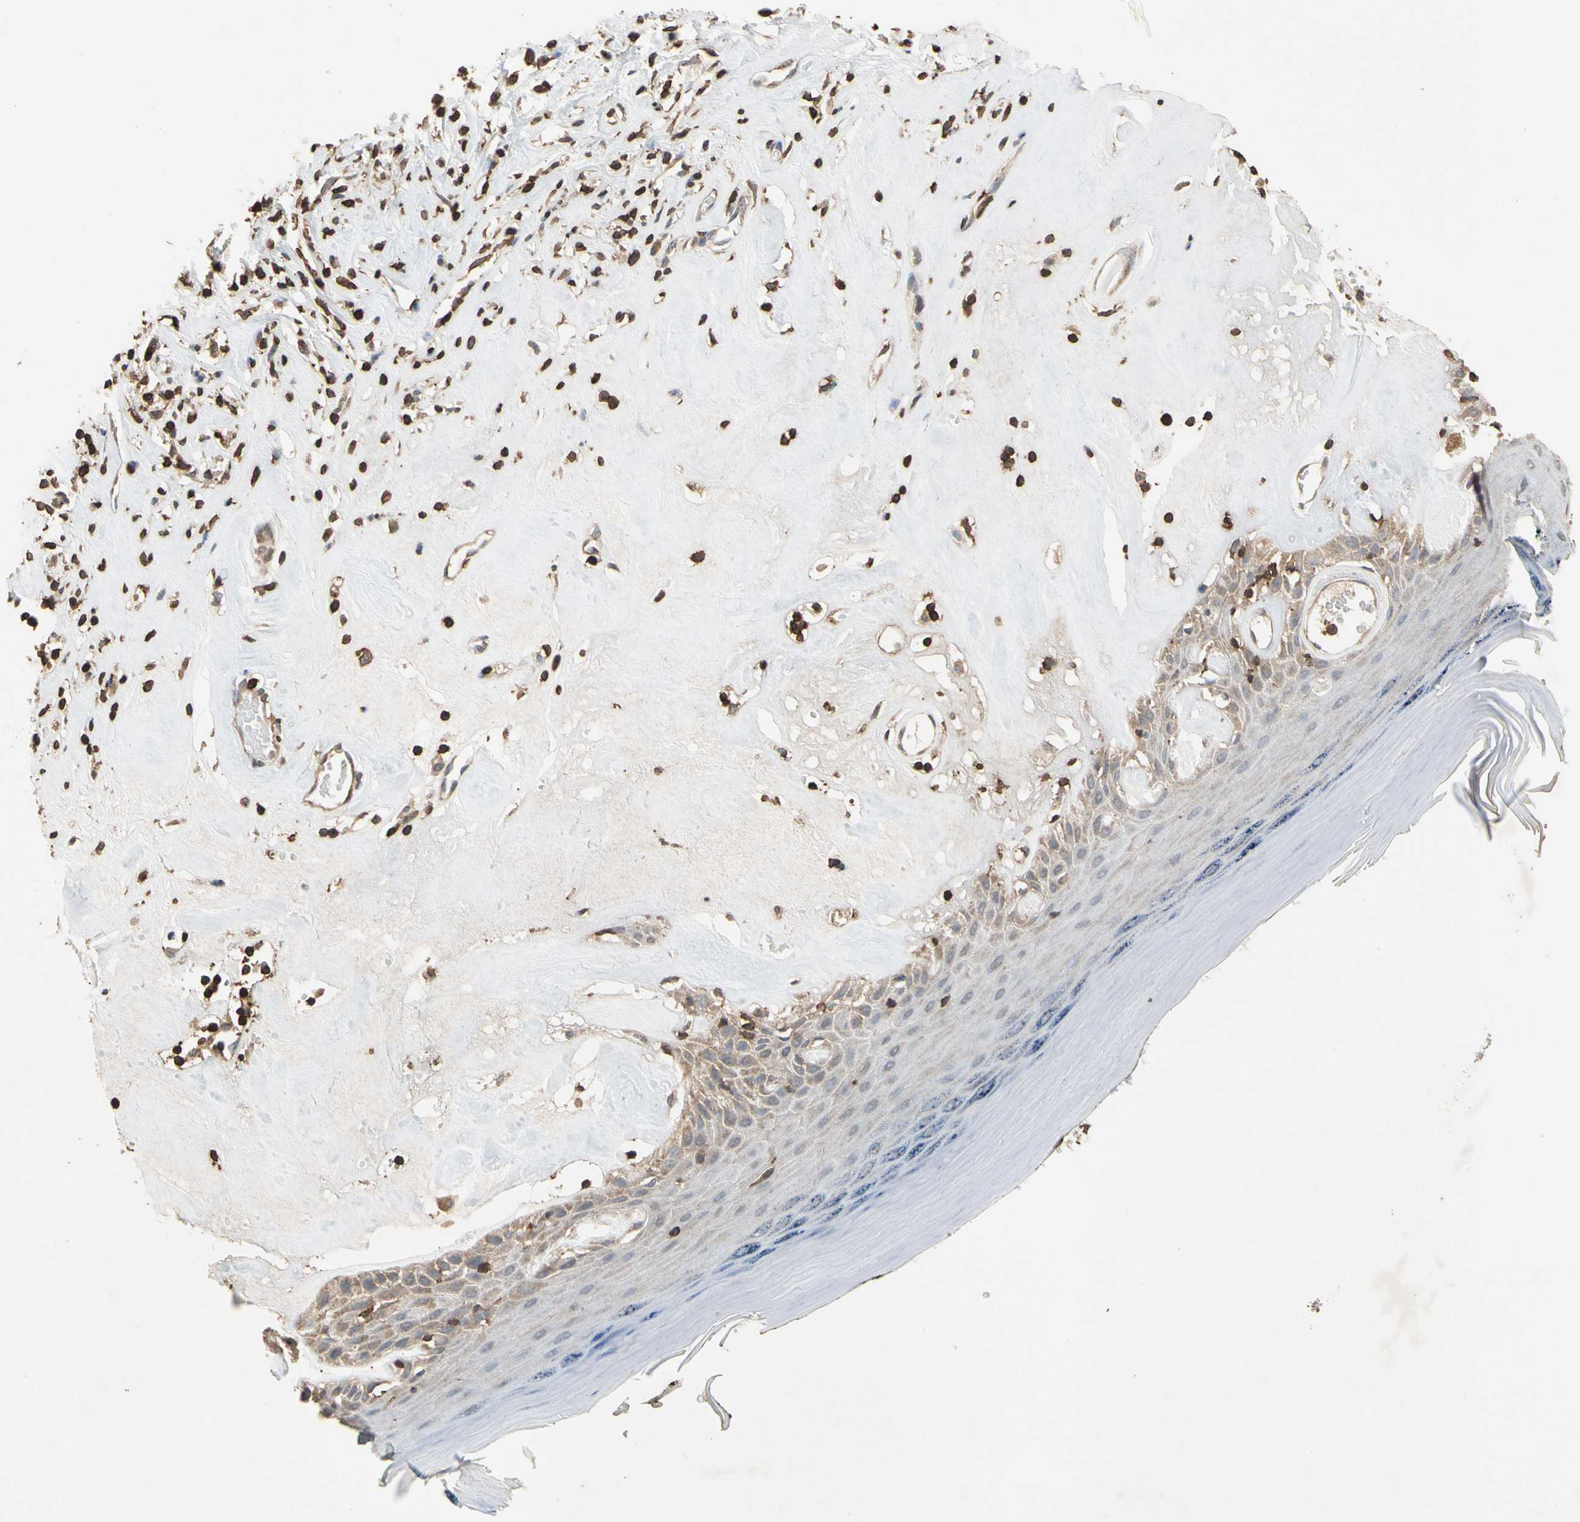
{"staining": {"intensity": "weak", "quantity": "25%-75%", "location": "cytoplasmic/membranous"}, "tissue": "skin", "cell_type": "Epidermal cells", "image_type": "normal", "snomed": [{"axis": "morphology", "description": "Normal tissue, NOS"}, {"axis": "morphology", "description": "Inflammation, NOS"}, {"axis": "topography", "description": "Vulva"}], "caption": "Immunohistochemistry (IHC) histopathology image of unremarkable skin: skin stained using immunohistochemistry (IHC) reveals low levels of weak protein expression localized specifically in the cytoplasmic/membranous of epidermal cells, appearing as a cytoplasmic/membranous brown color.", "gene": "MAP3K10", "patient": {"sex": "female", "age": 84}}